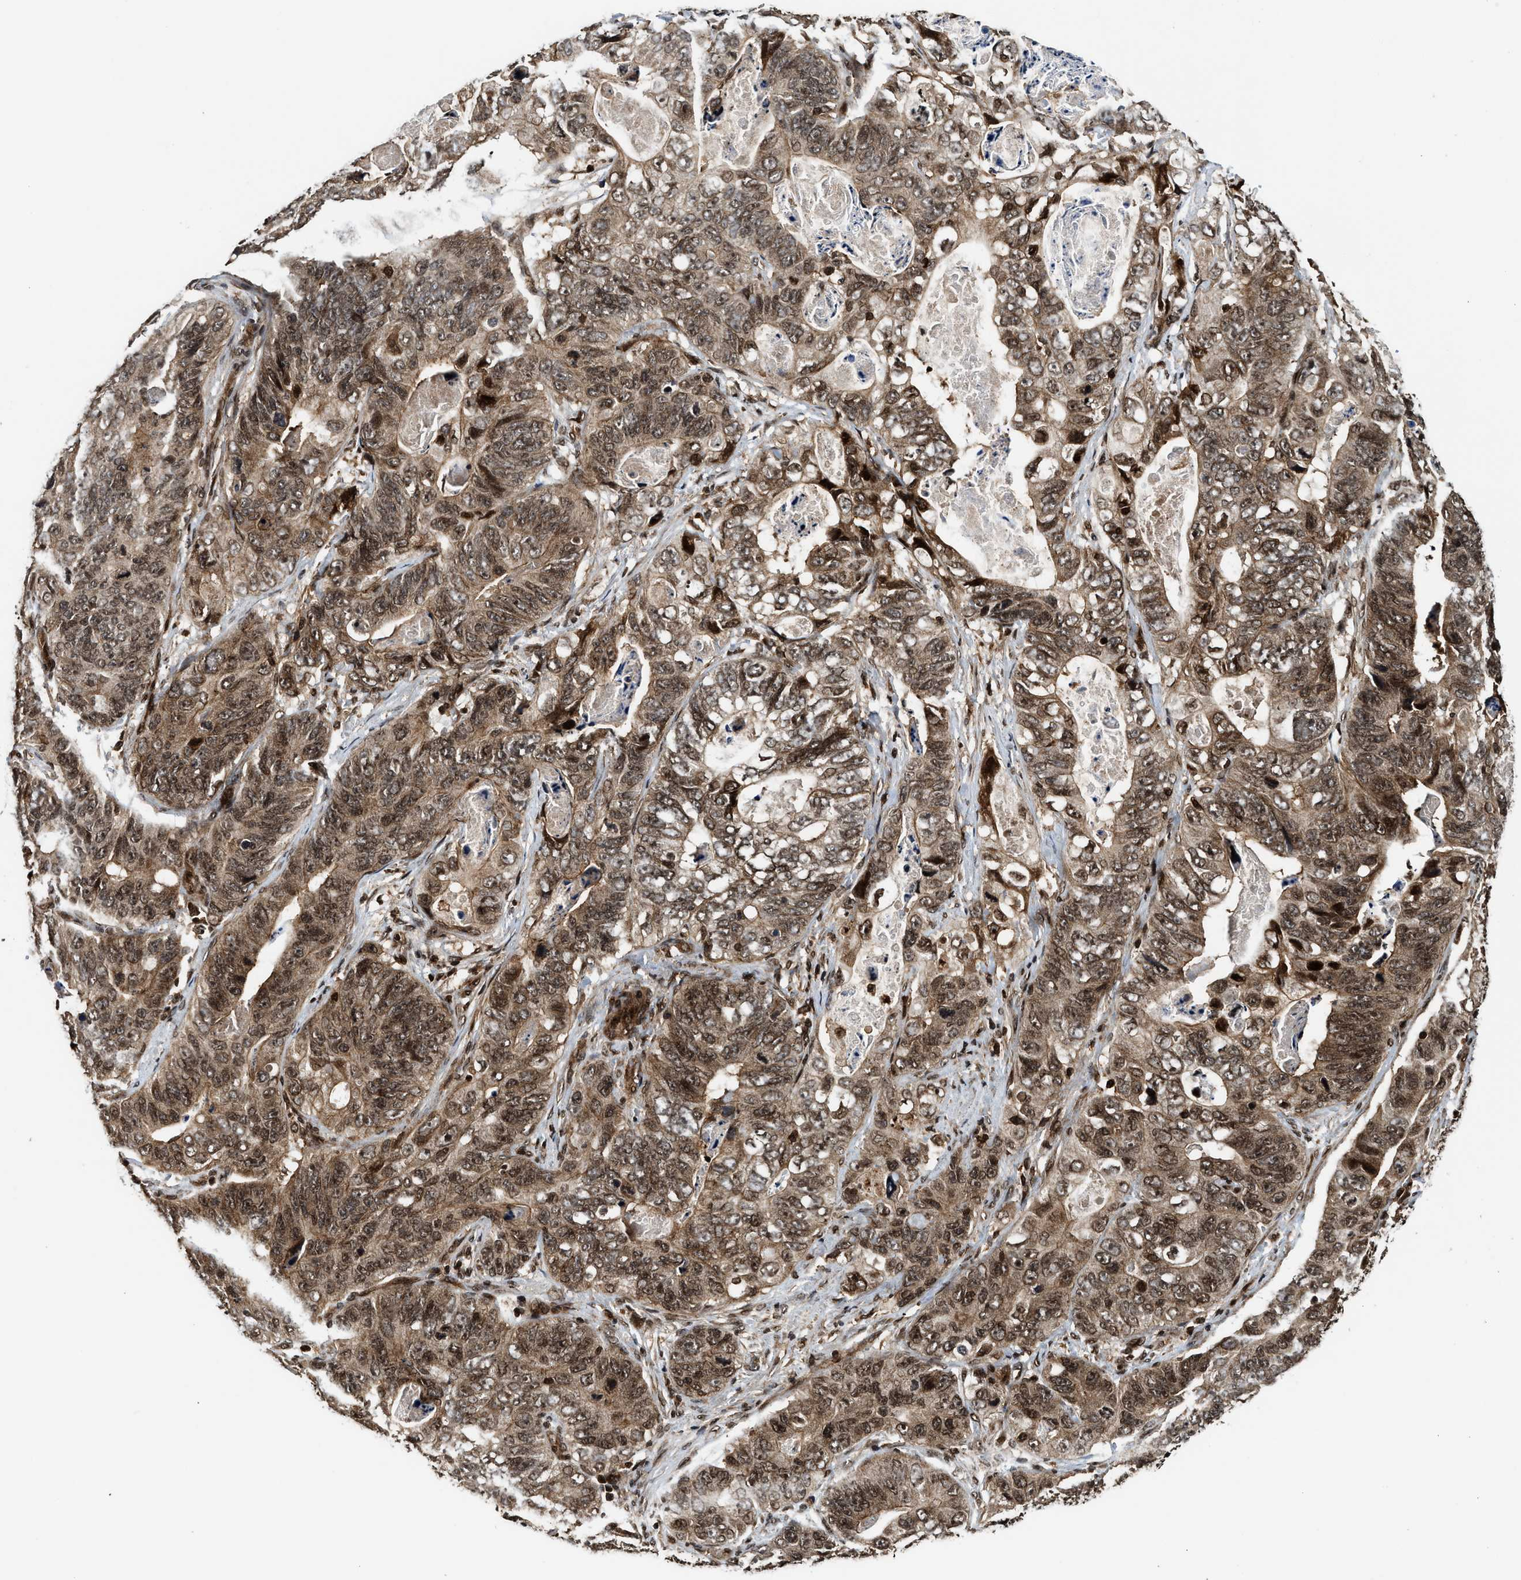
{"staining": {"intensity": "moderate", "quantity": ">75%", "location": "cytoplasmic/membranous,nuclear"}, "tissue": "stomach cancer", "cell_type": "Tumor cells", "image_type": "cancer", "snomed": [{"axis": "morphology", "description": "Adenocarcinoma, NOS"}, {"axis": "topography", "description": "Stomach"}], "caption": "Tumor cells demonstrate medium levels of moderate cytoplasmic/membranous and nuclear expression in approximately >75% of cells in stomach cancer (adenocarcinoma). Immunohistochemistry (ihc) stains the protein in brown and the nuclei are stained blue.", "gene": "MDM2", "patient": {"sex": "female", "age": 89}}